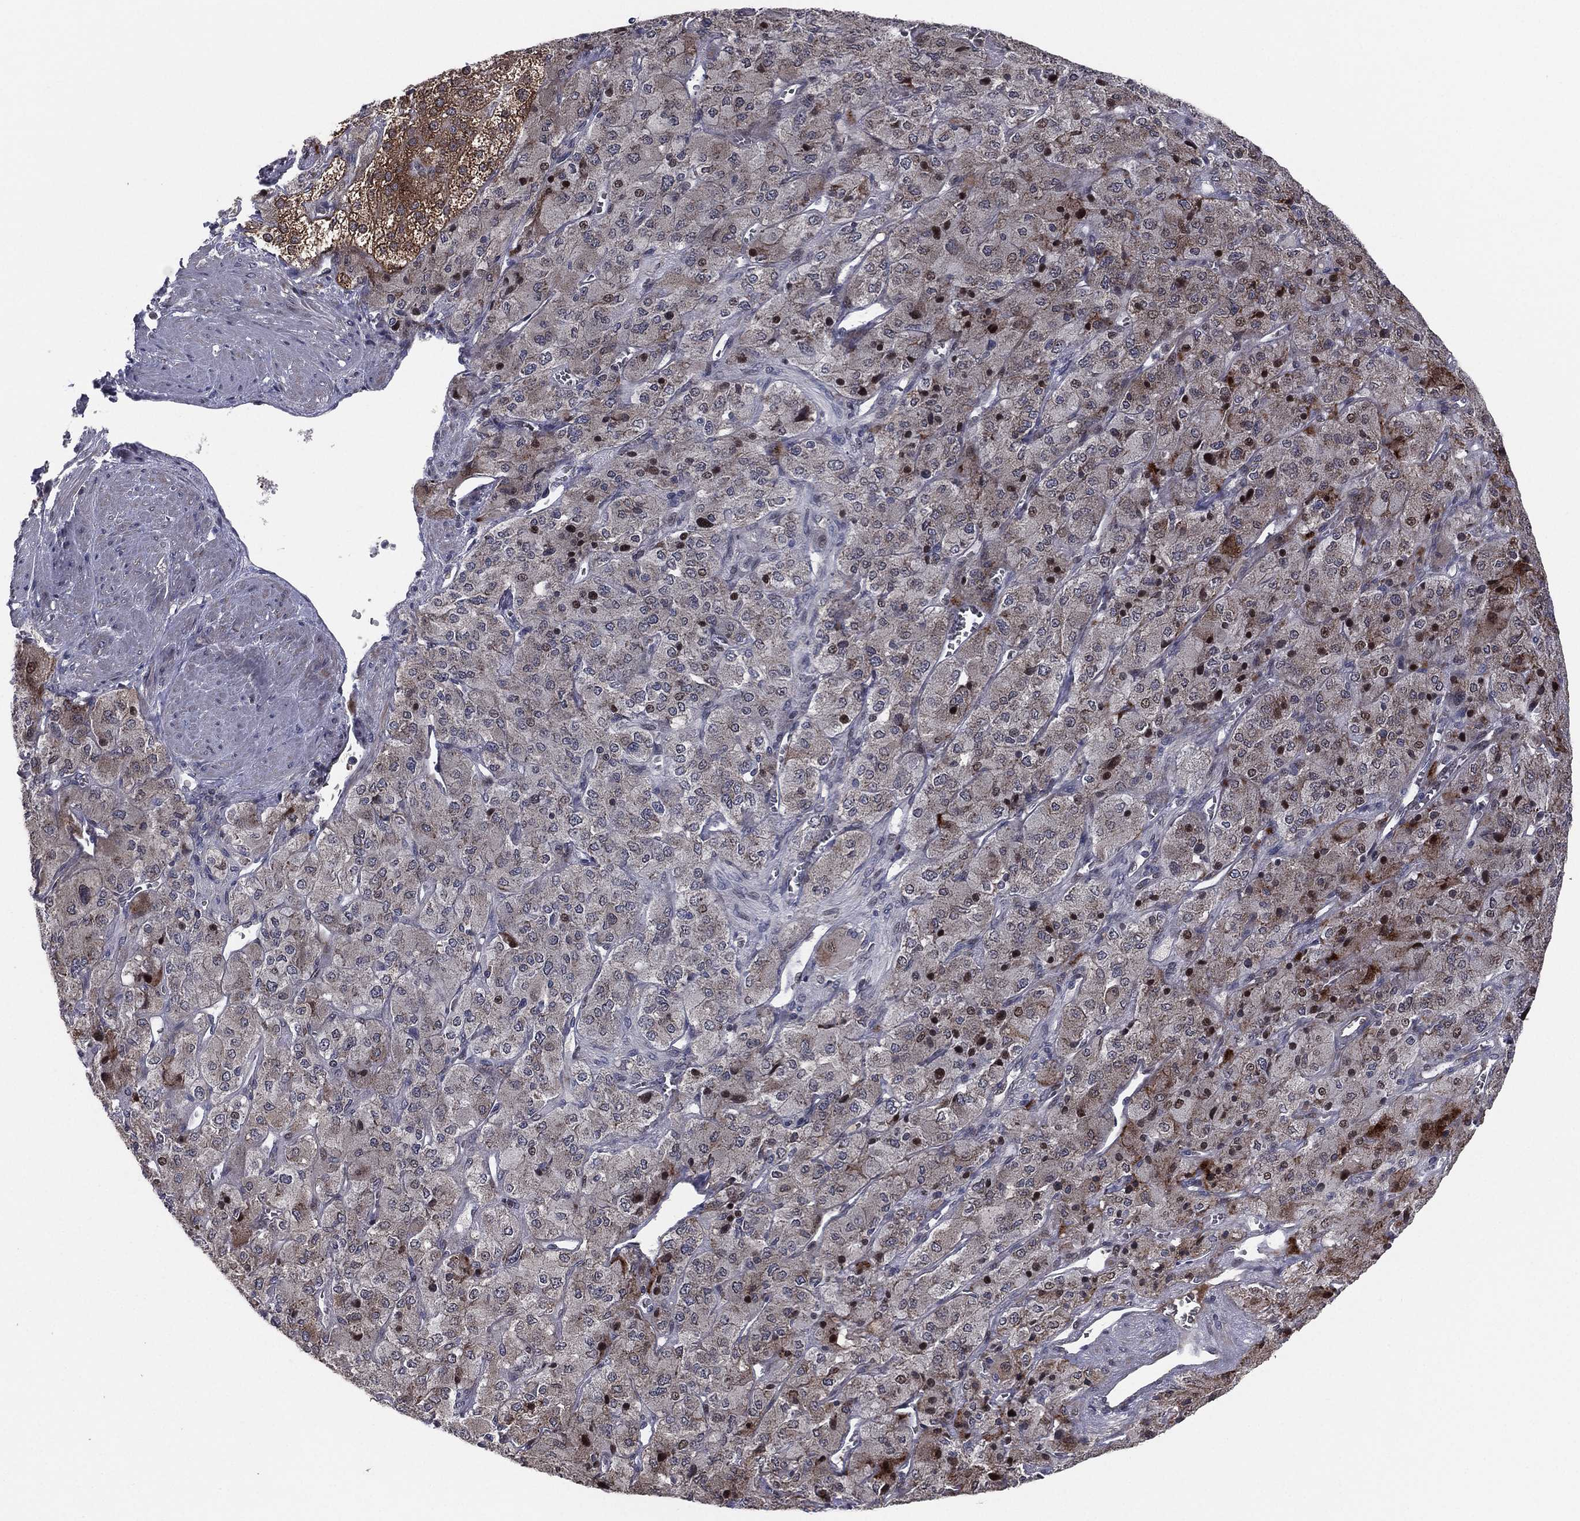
{"staining": {"intensity": "strong", "quantity": "25%-75%", "location": "cytoplasmic/membranous,nuclear"}, "tissue": "adrenal gland", "cell_type": "Glandular cells", "image_type": "normal", "snomed": [{"axis": "morphology", "description": "Normal tissue, NOS"}, {"axis": "topography", "description": "Adrenal gland"}], "caption": "Adrenal gland stained for a protein (brown) shows strong cytoplasmic/membranous,nuclear positive staining in approximately 25%-75% of glandular cells.", "gene": "UTP14A", "patient": {"sex": "female", "age": 60}}